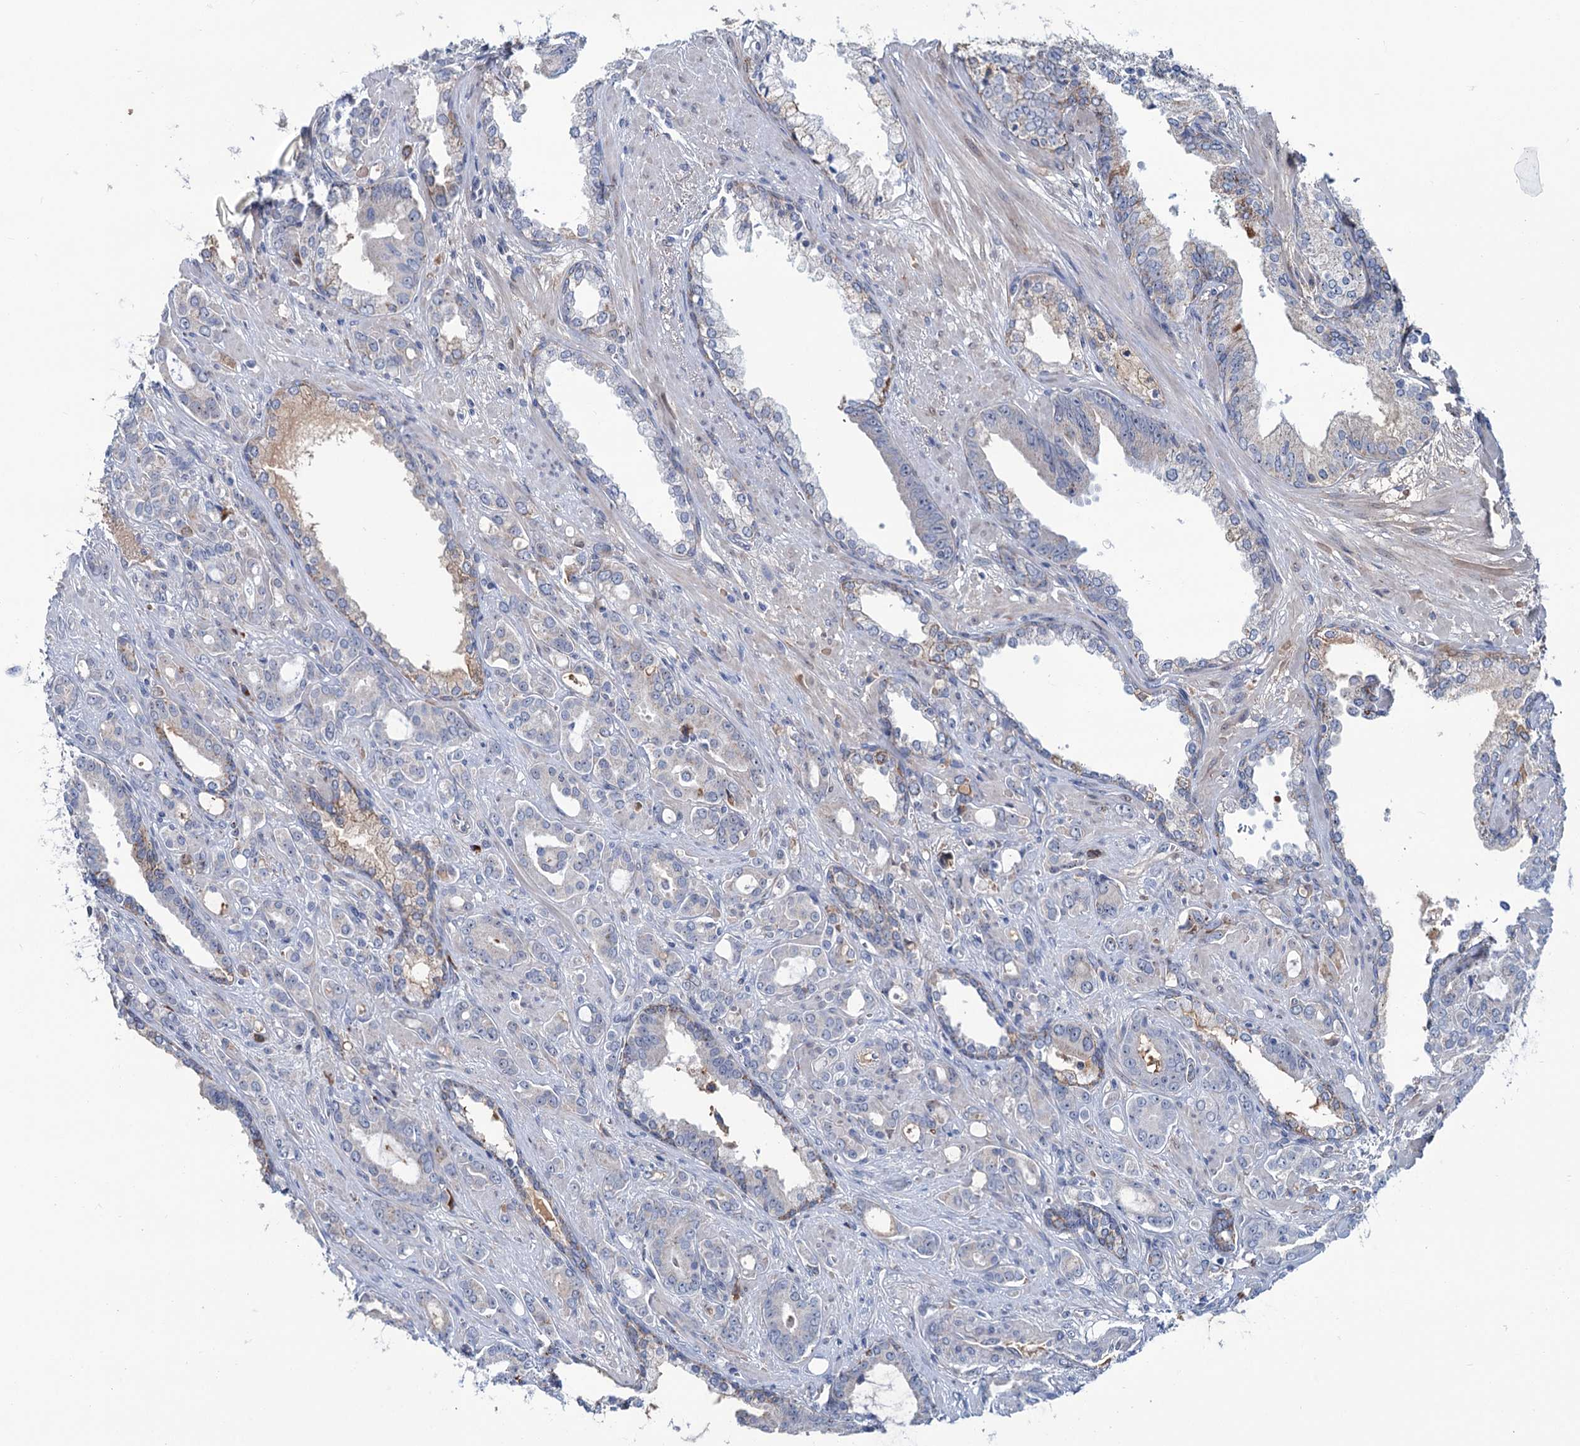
{"staining": {"intensity": "negative", "quantity": "none", "location": "none"}, "tissue": "prostate cancer", "cell_type": "Tumor cells", "image_type": "cancer", "snomed": [{"axis": "morphology", "description": "Adenocarcinoma, High grade"}, {"axis": "topography", "description": "Prostate"}], "caption": "Immunohistochemistry (IHC) of prostate cancer exhibits no expression in tumor cells.", "gene": "LPIN1", "patient": {"sex": "male", "age": 72}}